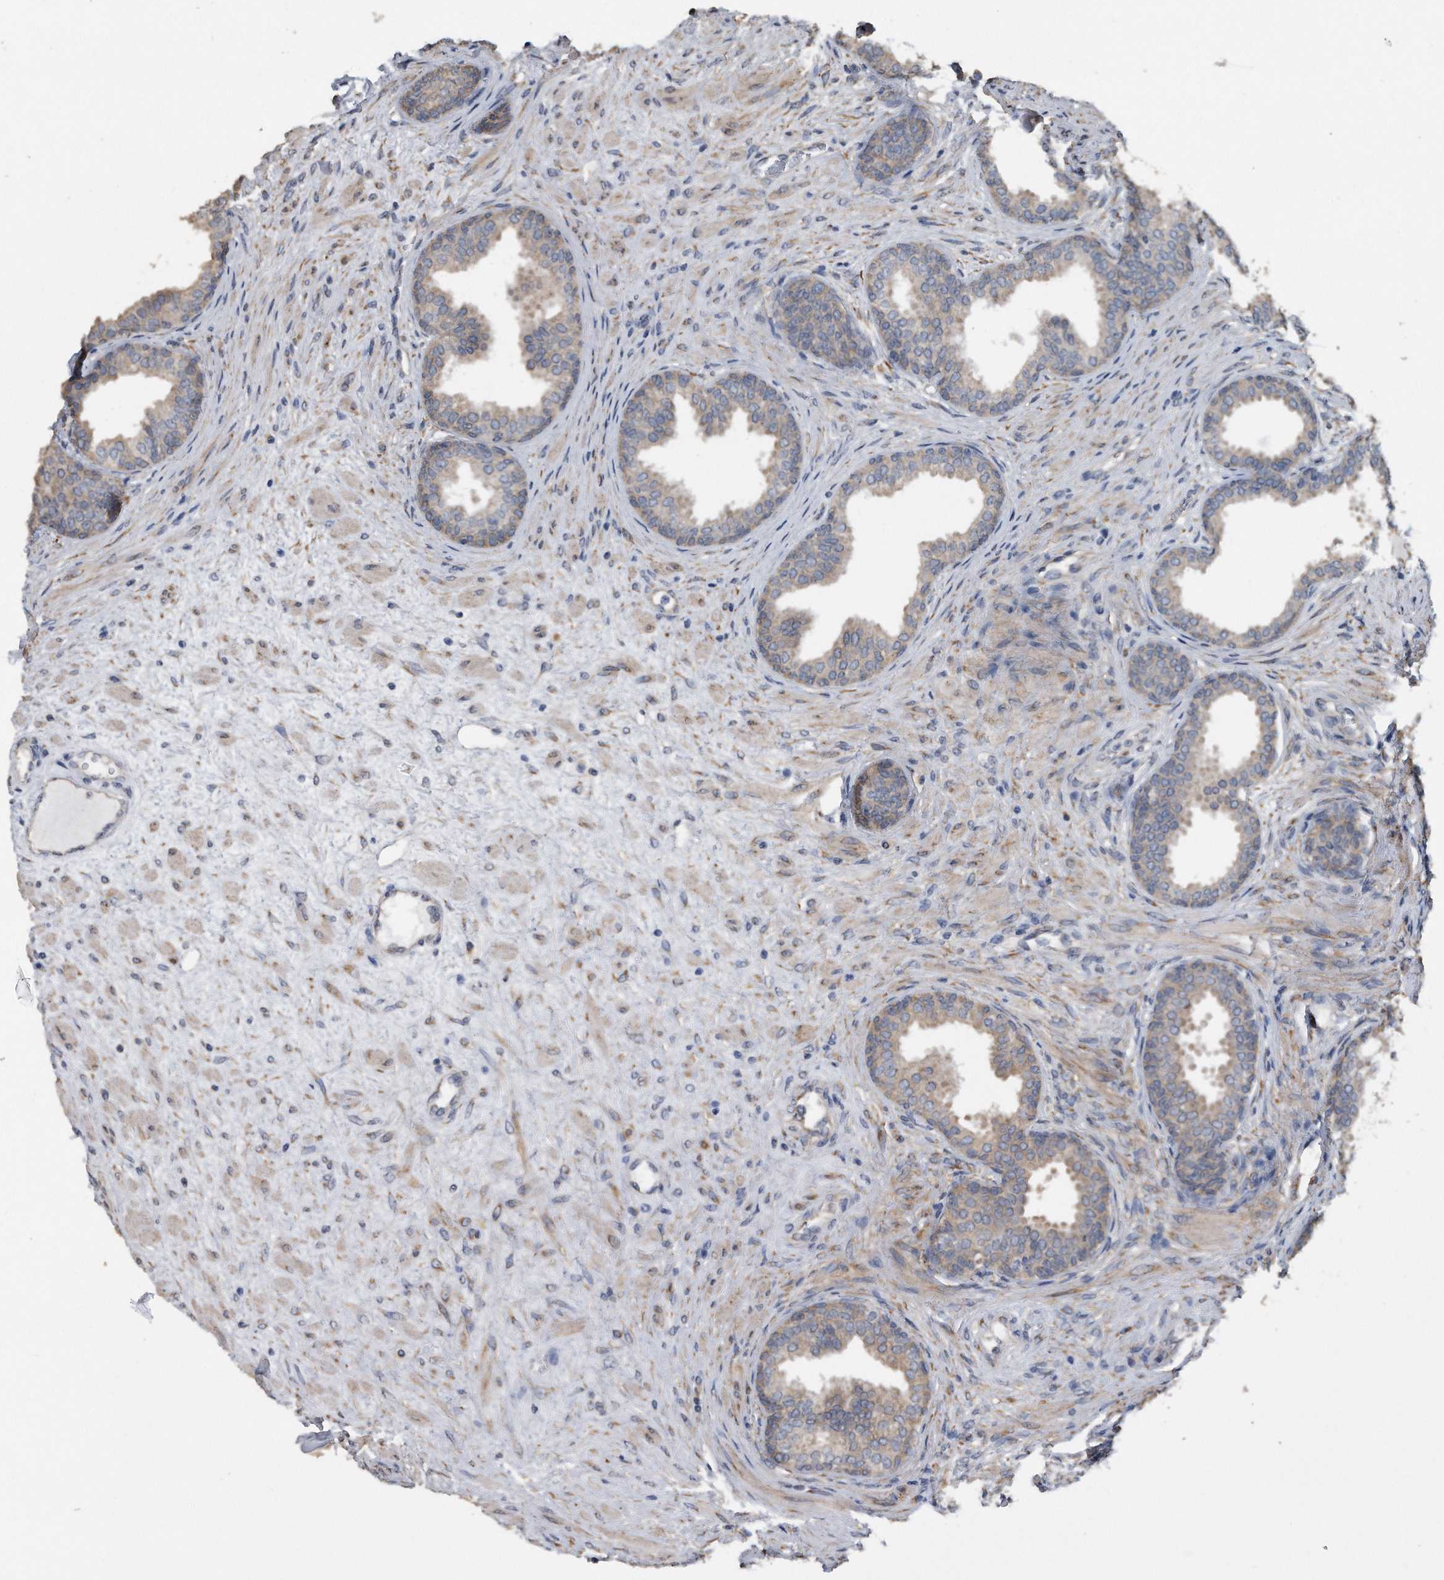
{"staining": {"intensity": "weak", "quantity": "25%-75%", "location": "cytoplasmic/membranous"}, "tissue": "prostate", "cell_type": "Glandular cells", "image_type": "normal", "snomed": [{"axis": "morphology", "description": "Normal tissue, NOS"}, {"axis": "topography", "description": "Prostate"}], "caption": "Brown immunohistochemical staining in benign prostate shows weak cytoplasmic/membranous positivity in about 25%-75% of glandular cells.", "gene": "PCLO", "patient": {"sex": "male", "age": 76}}